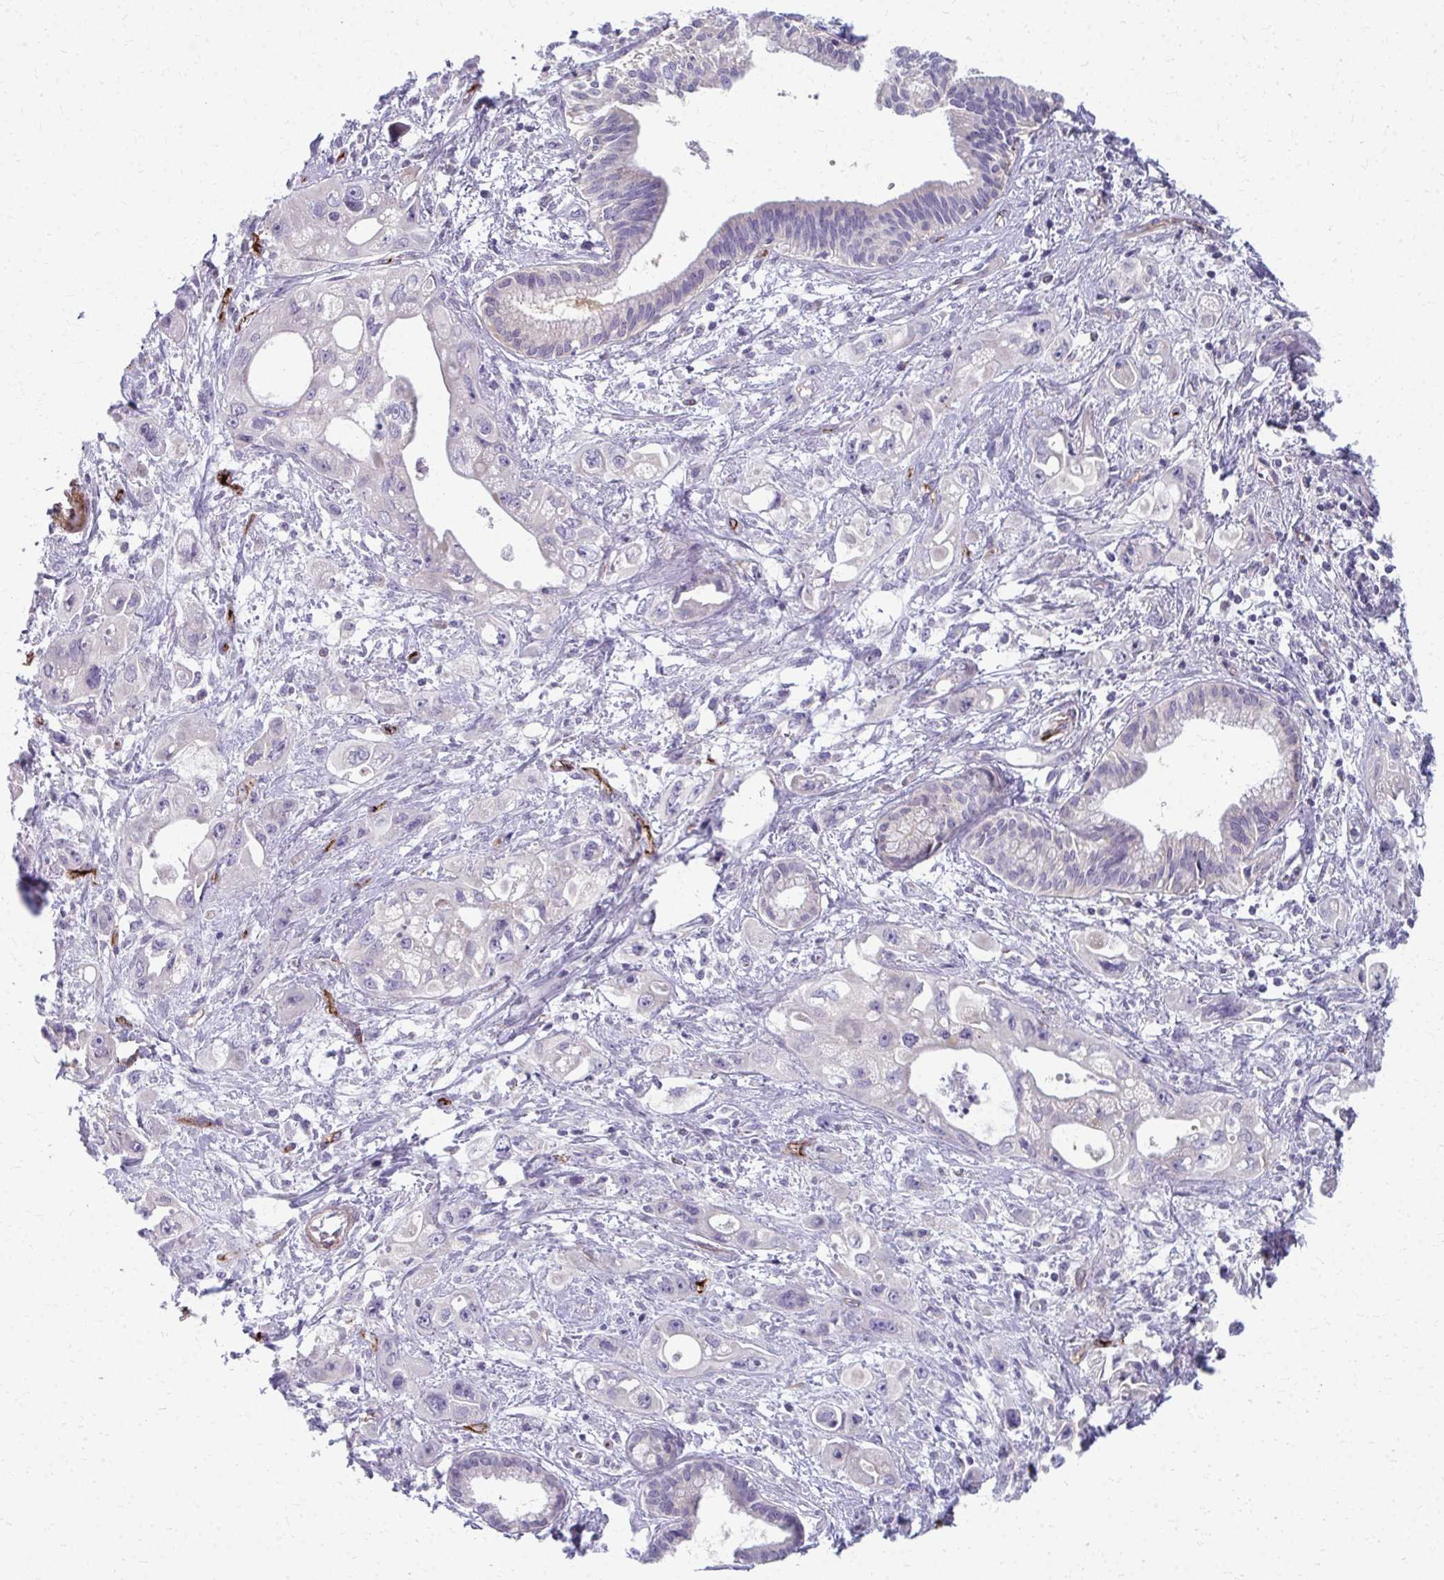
{"staining": {"intensity": "negative", "quantity": "none", "location": "none"}, "tissue": "pancreatic cancer", "cell_type": "Tumor cells", "image_type": "cancer", "snomed": [{"axis": "morphology", "description": "Adenocarcinoma, NOS"}, {"axis": "topography", "description": "Pancreas"}], "caption": "IHC of adenocarcinoma (pancreatic) displays no expression in tumor cells. The staining was performed using DAB (3,3'-diaminobenzidine) to visualize the protein expression in brown, while the nuclei were stained in blue with hematoxylin (Magnification: 20x).", "gene": "ADIPOQ", "patient": {"sex": "female", "age": 66}}